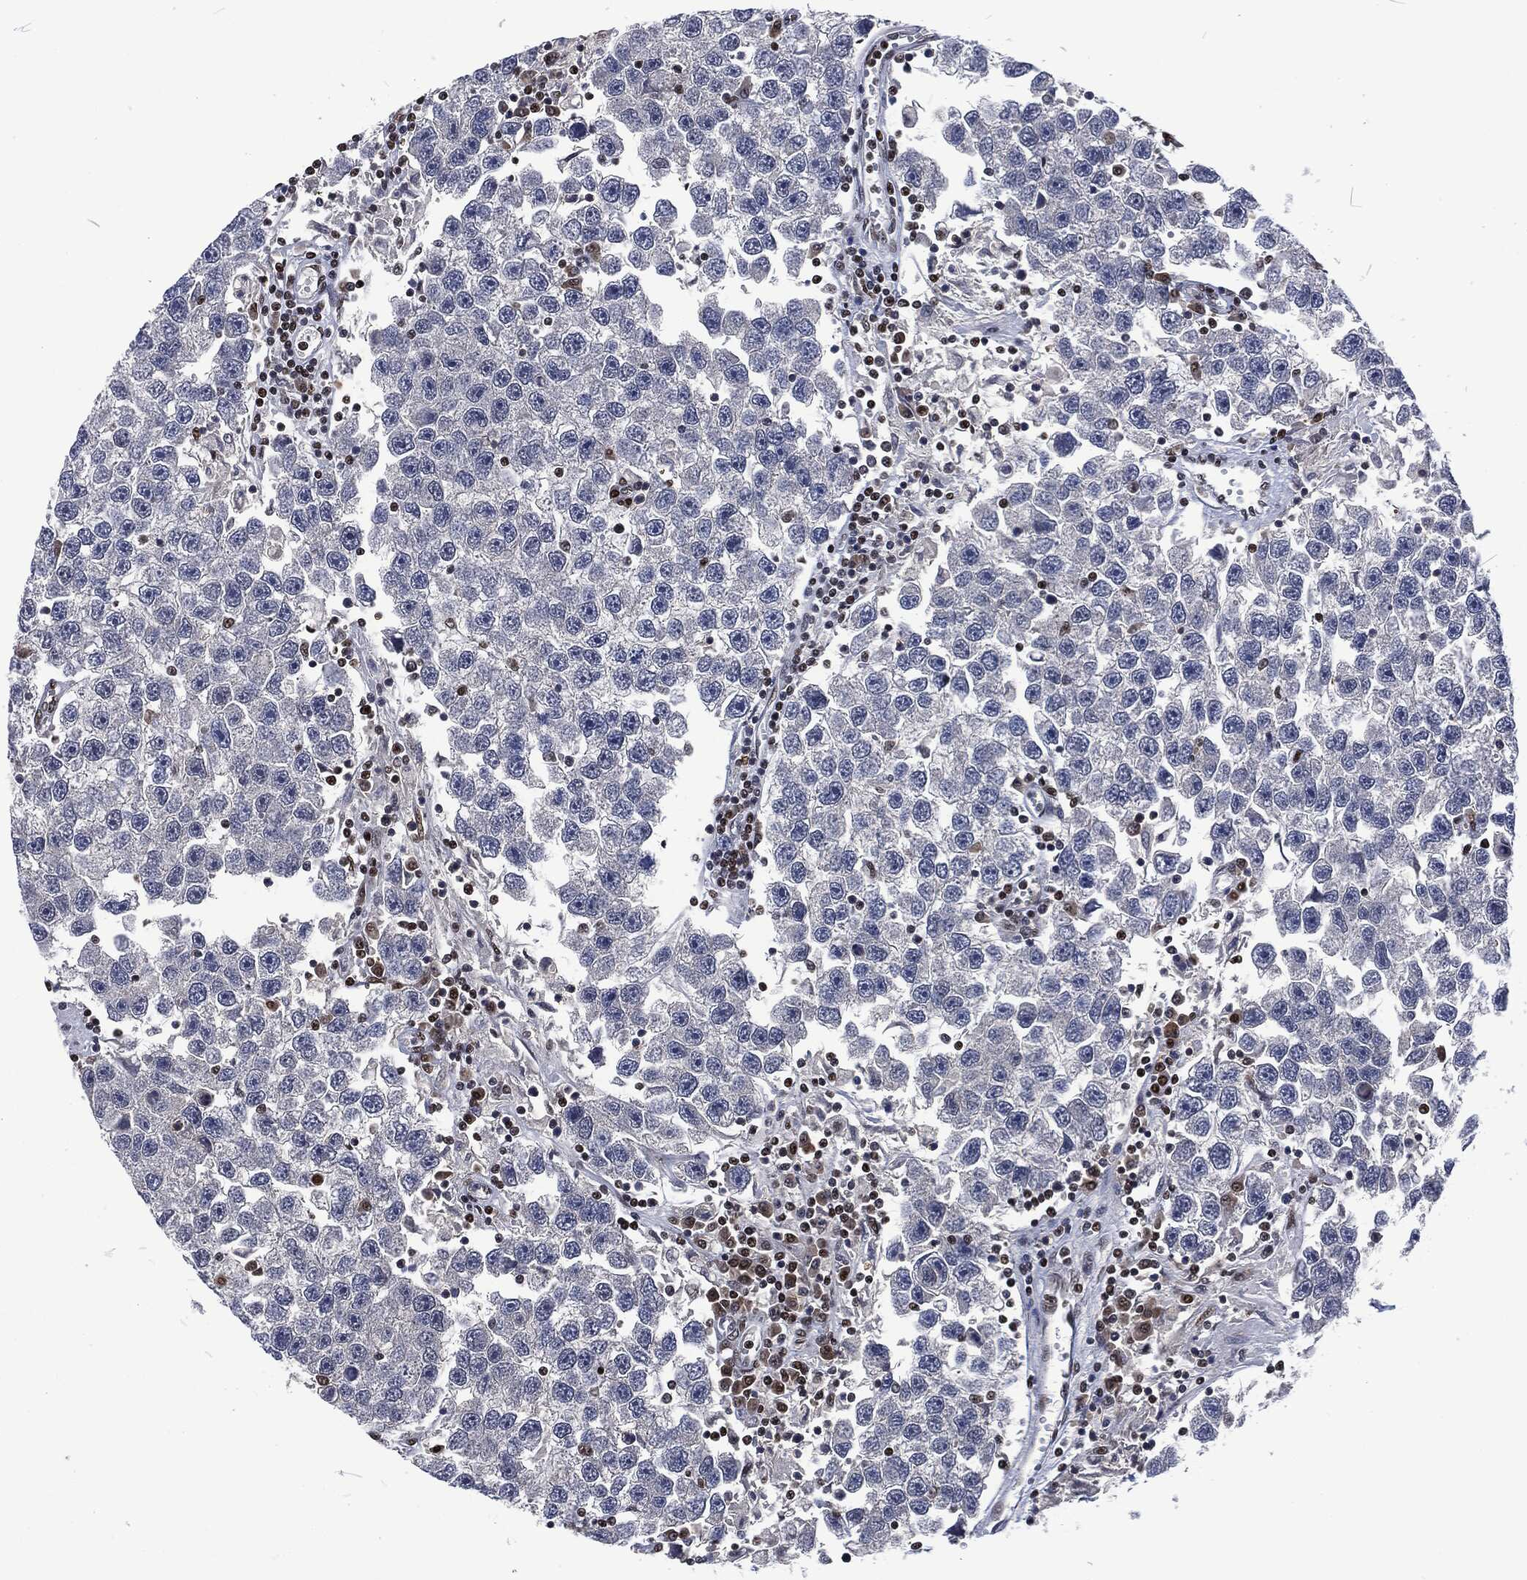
{"staining": {"intensity": "weak", "quantity": "<25%", "location": "nuclear"}, "tissue": "testis cancer", "cell_type": "Tumor cells", "image_type": "cancer", "snomed": [{"axis": "morphology", "description": "Seminoma, NOS"}, {"axis": "topography", "description": "Testis"}], "caption": "Immunohistochemistry (IHC) of seminoma (testis) demonstrates no positivity in tumor cells.", "gene": "DCPS", "patient": {"sex": "male", "age": 26}}